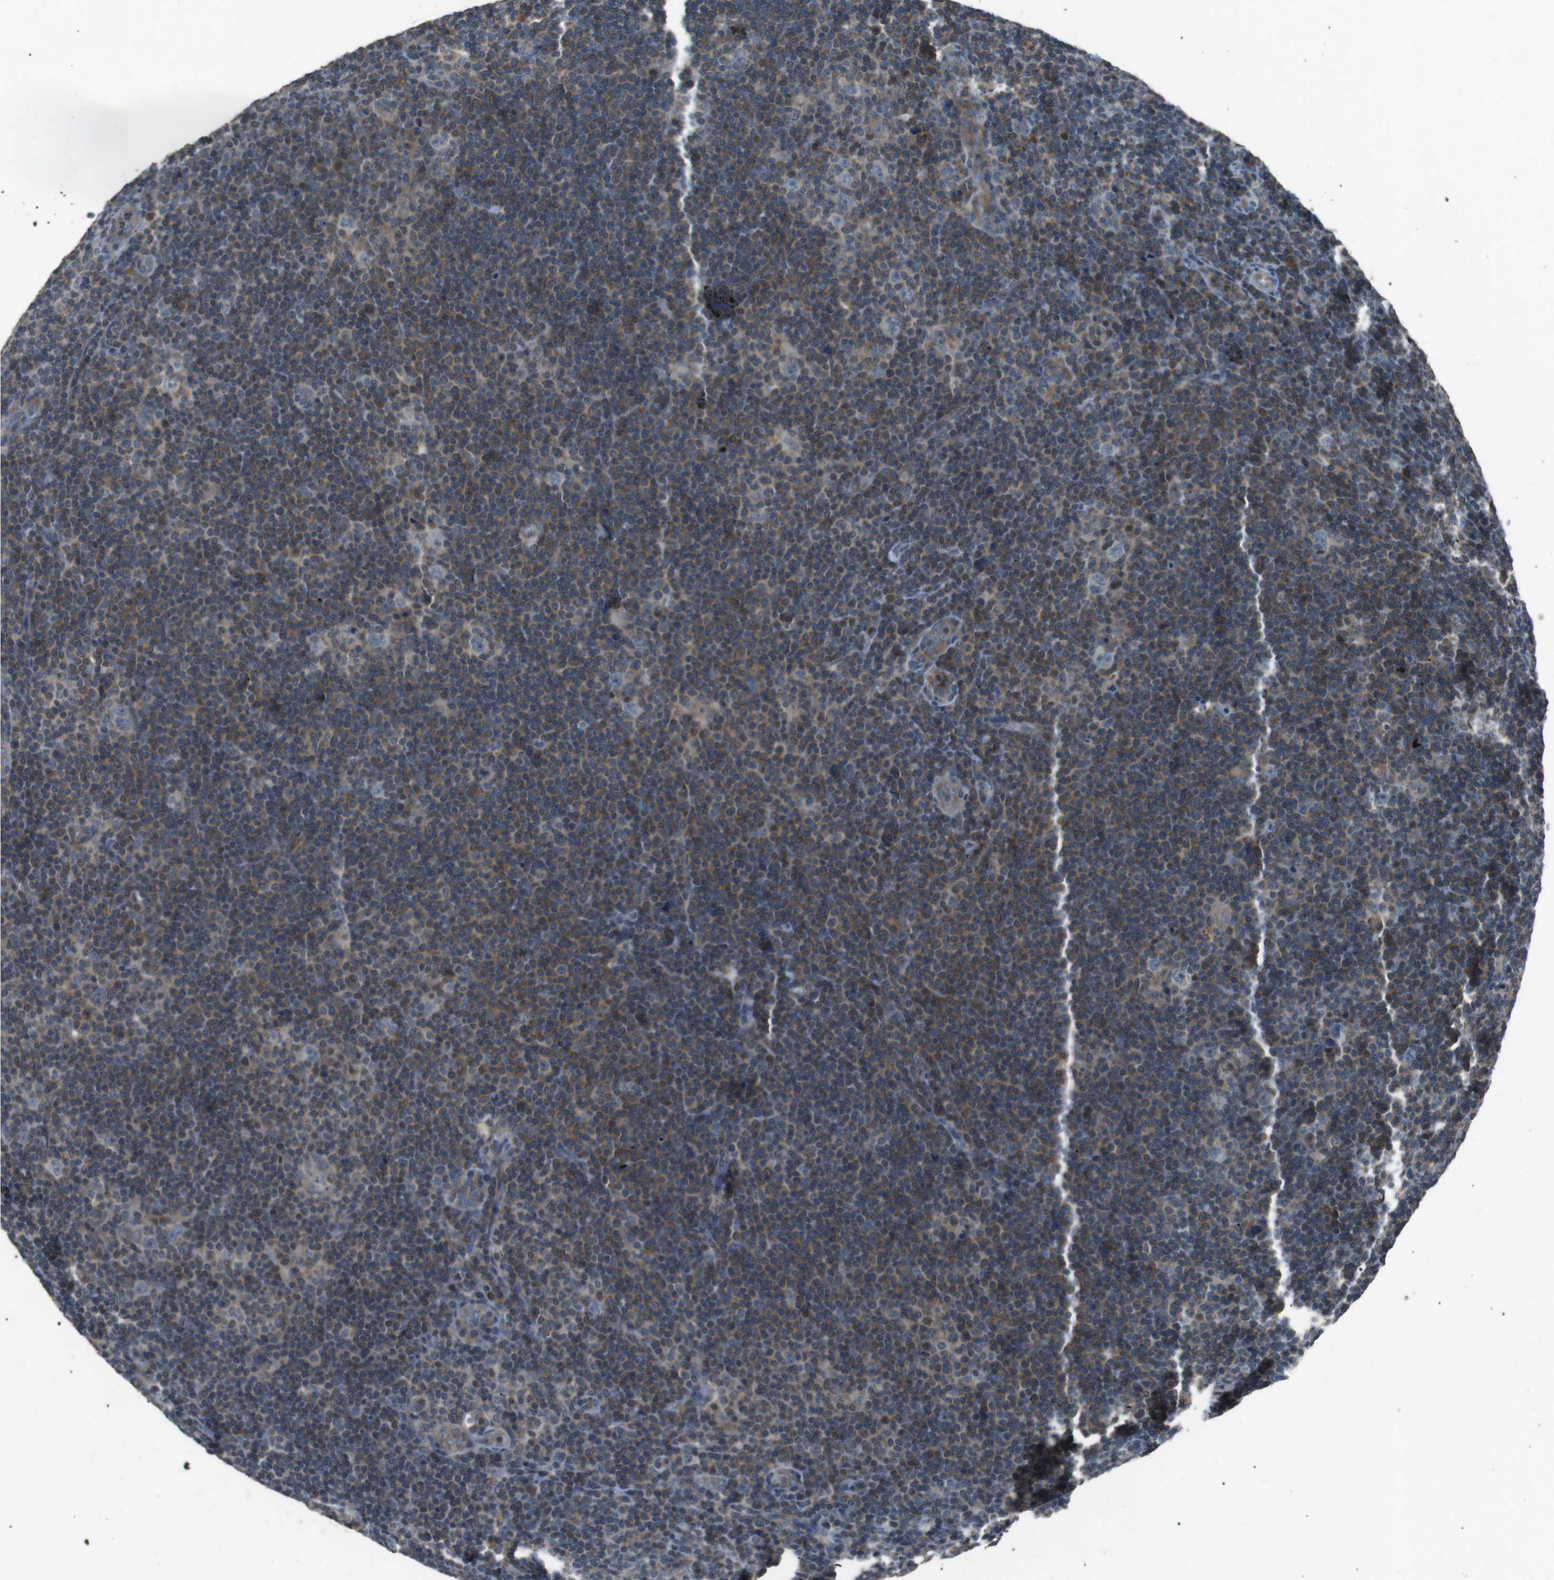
{"staining": {"intensity": "negative", "quantity": "none", "location": "none"}, "tissue": "lymphoma", "cell_type": "Tumor cells", "image_type": "cancer", "snomed": [{"axis": "morphology", "description": "Hodgkin's disease, NOS"}, {"axis": "topography", "description": "Lymph node"}], "caption": "Immunohistochemistry histopathology image of human lymphoma stained for a protein (brown), which displays no expression in tumor cells.", "gene": "NEK7", "patient": {"sex": "female", "age": 57}}